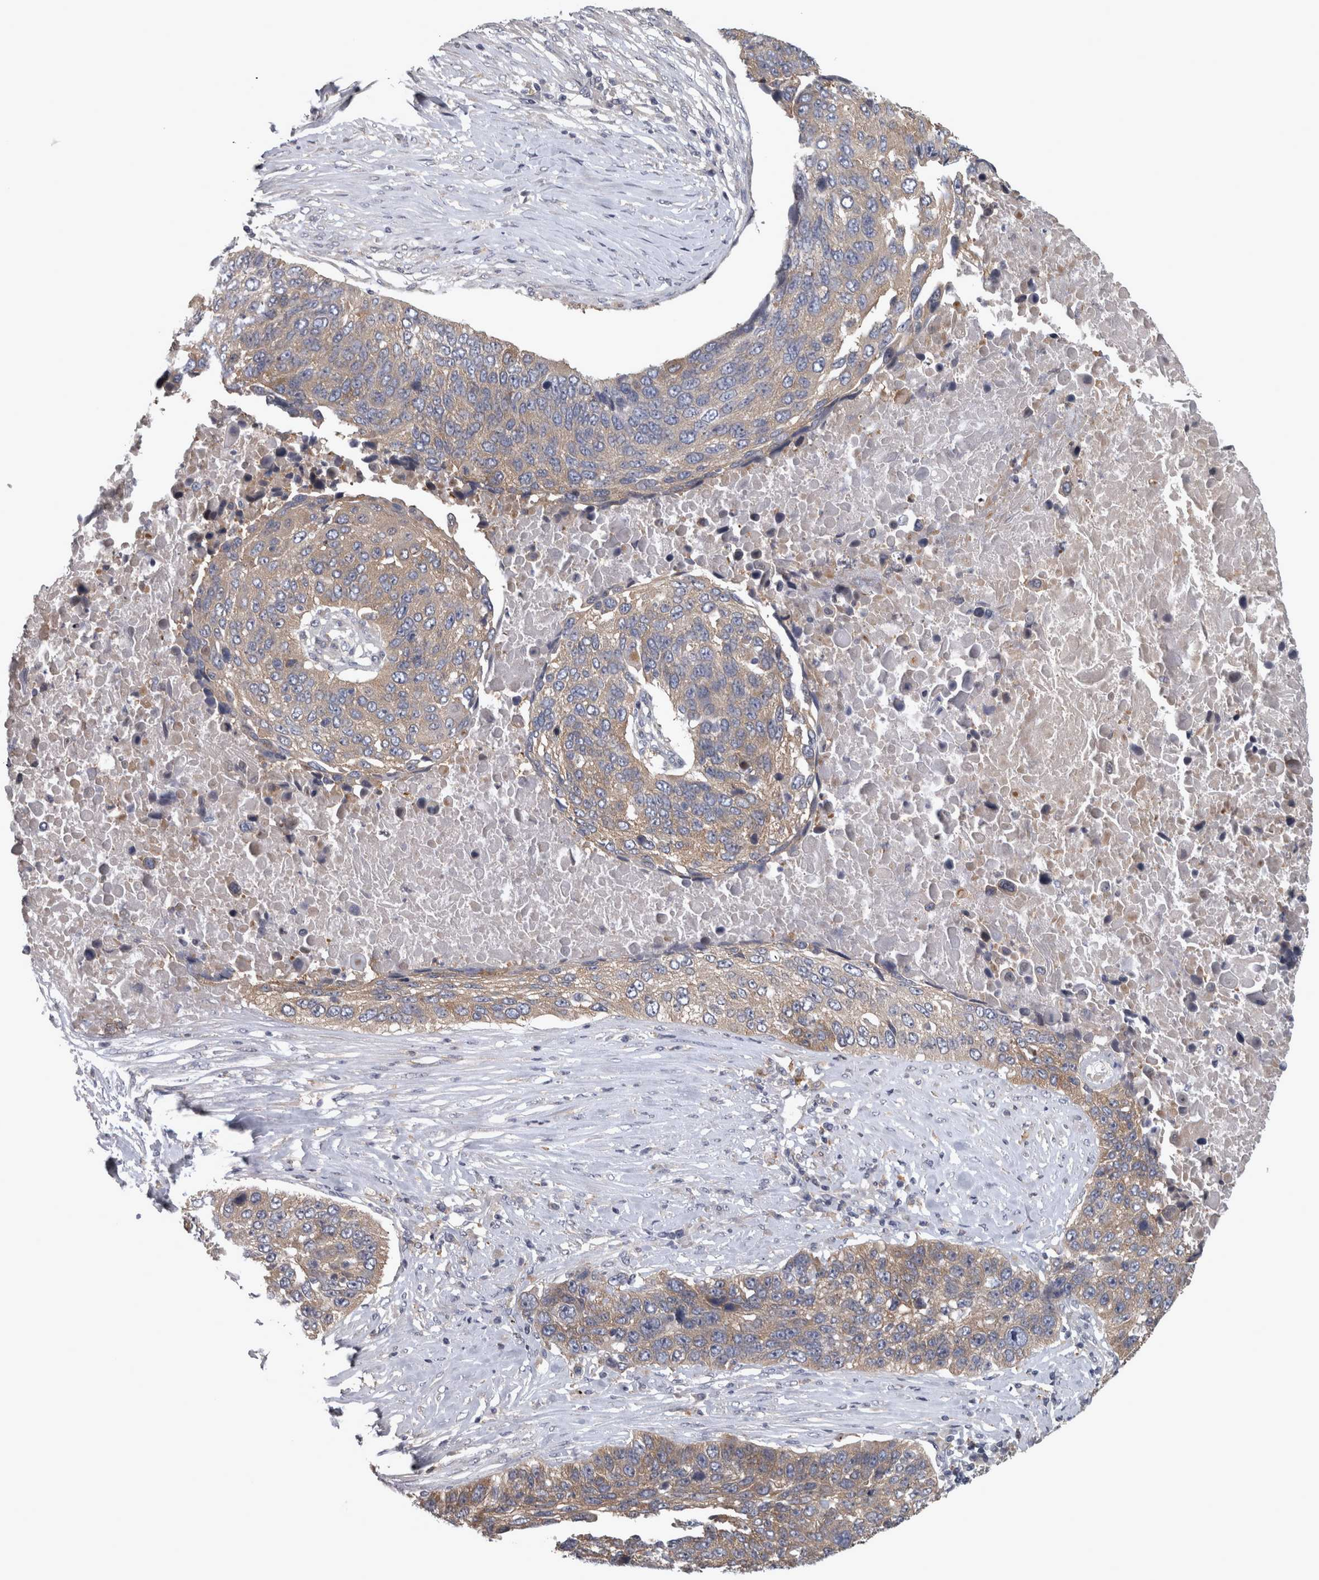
{"staining": {"intensity": "weak", "quantity": "25%-75%", "location": "cytoplasmic/membranous"}, "tissue": "lung cancer", "cell_type": "Tumor cells", "image_type": "cancer", "snomed": [{"axis": "morphology", "description": "Squamous cell carcinoma, NOS"}, {"axis": "topography", "description": "Lung"}], "caption": "Protein staining displays weak cytoplasmic/membranous expression in approximately 25%-75% of tumor cells in lung cancer (squamous cell carcinoma). (DAB (3,3'-diaminobenzidine) IHC with brightfield microscopy, high magnification).", "gene": "PRKCI", "patient": {"sex": "male", "age": 66}}